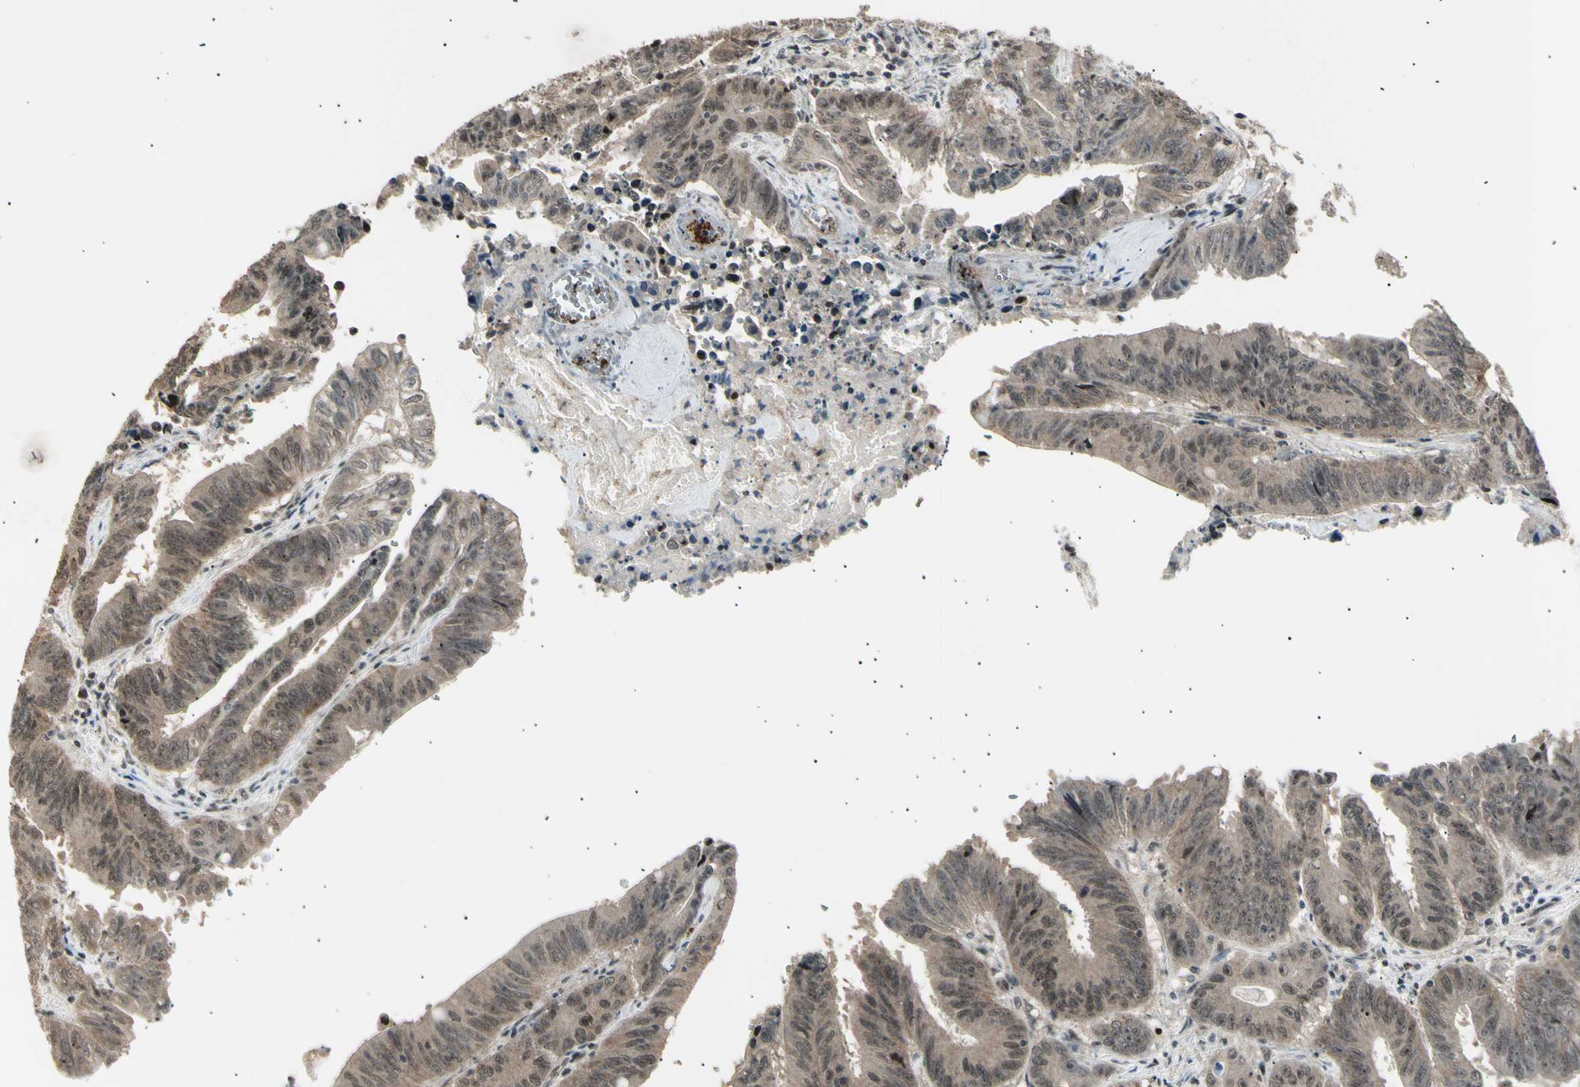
{"staining": {"intensity": "weak", "quantity": "25%-75%", "location": "cytoplasmic/membranous,nuclear"}, "tissue": "colorectal cancer", "cell_type": "Tumor cells", "image_type": "cancer", "snomed": [{"axis": "morphology", "description": "Adenocarcinoma, NOS"}, {"axis": "topography", "description": "Colon"}], "caption": "Protein staining exhibits weak cytoplasmic/membranous and nuclear staining in about 25%-75% of tumor cells in colorectal cancer (adenocarcinoma).", "gene": "NUAK2", "patient": {"sex": "male", "age": 45}}